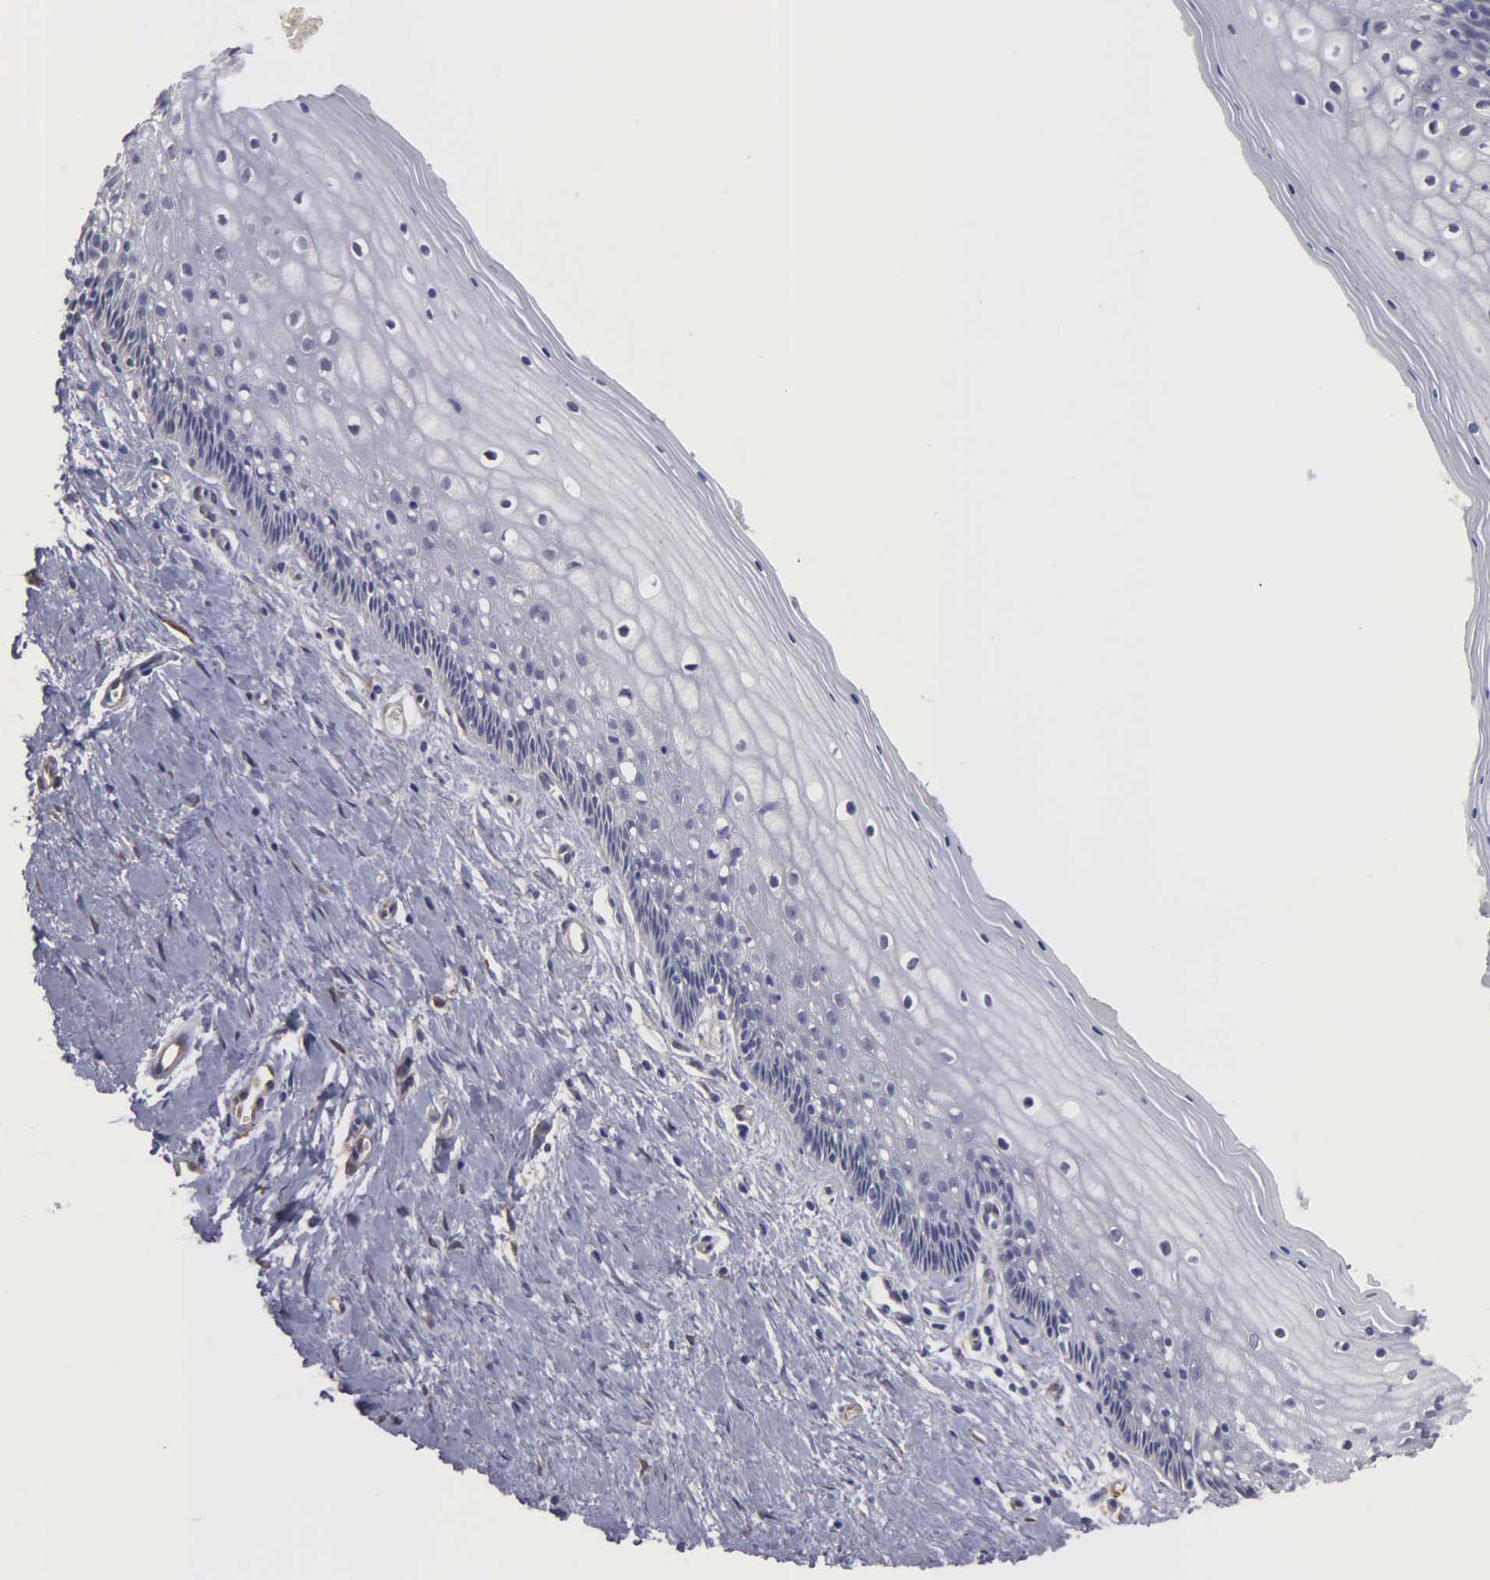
{"staining": {"intensity": "negative", "quantity": "none", "location": "none"}, "tissue": "vagina", "cell_type": "Squamous epithelial cells", "image_type": "normal", "snomed": [{"axis": "morphology", "description": "Normal tissue, NOS"}, {"axis": "topography", "description": "Vagina"}], "caption": "The histopathology image reveals no staining of squamous epithelial cells in normal vagina.", "gene": "LIN52", "patient": {"sex": "female", "age": 46}}